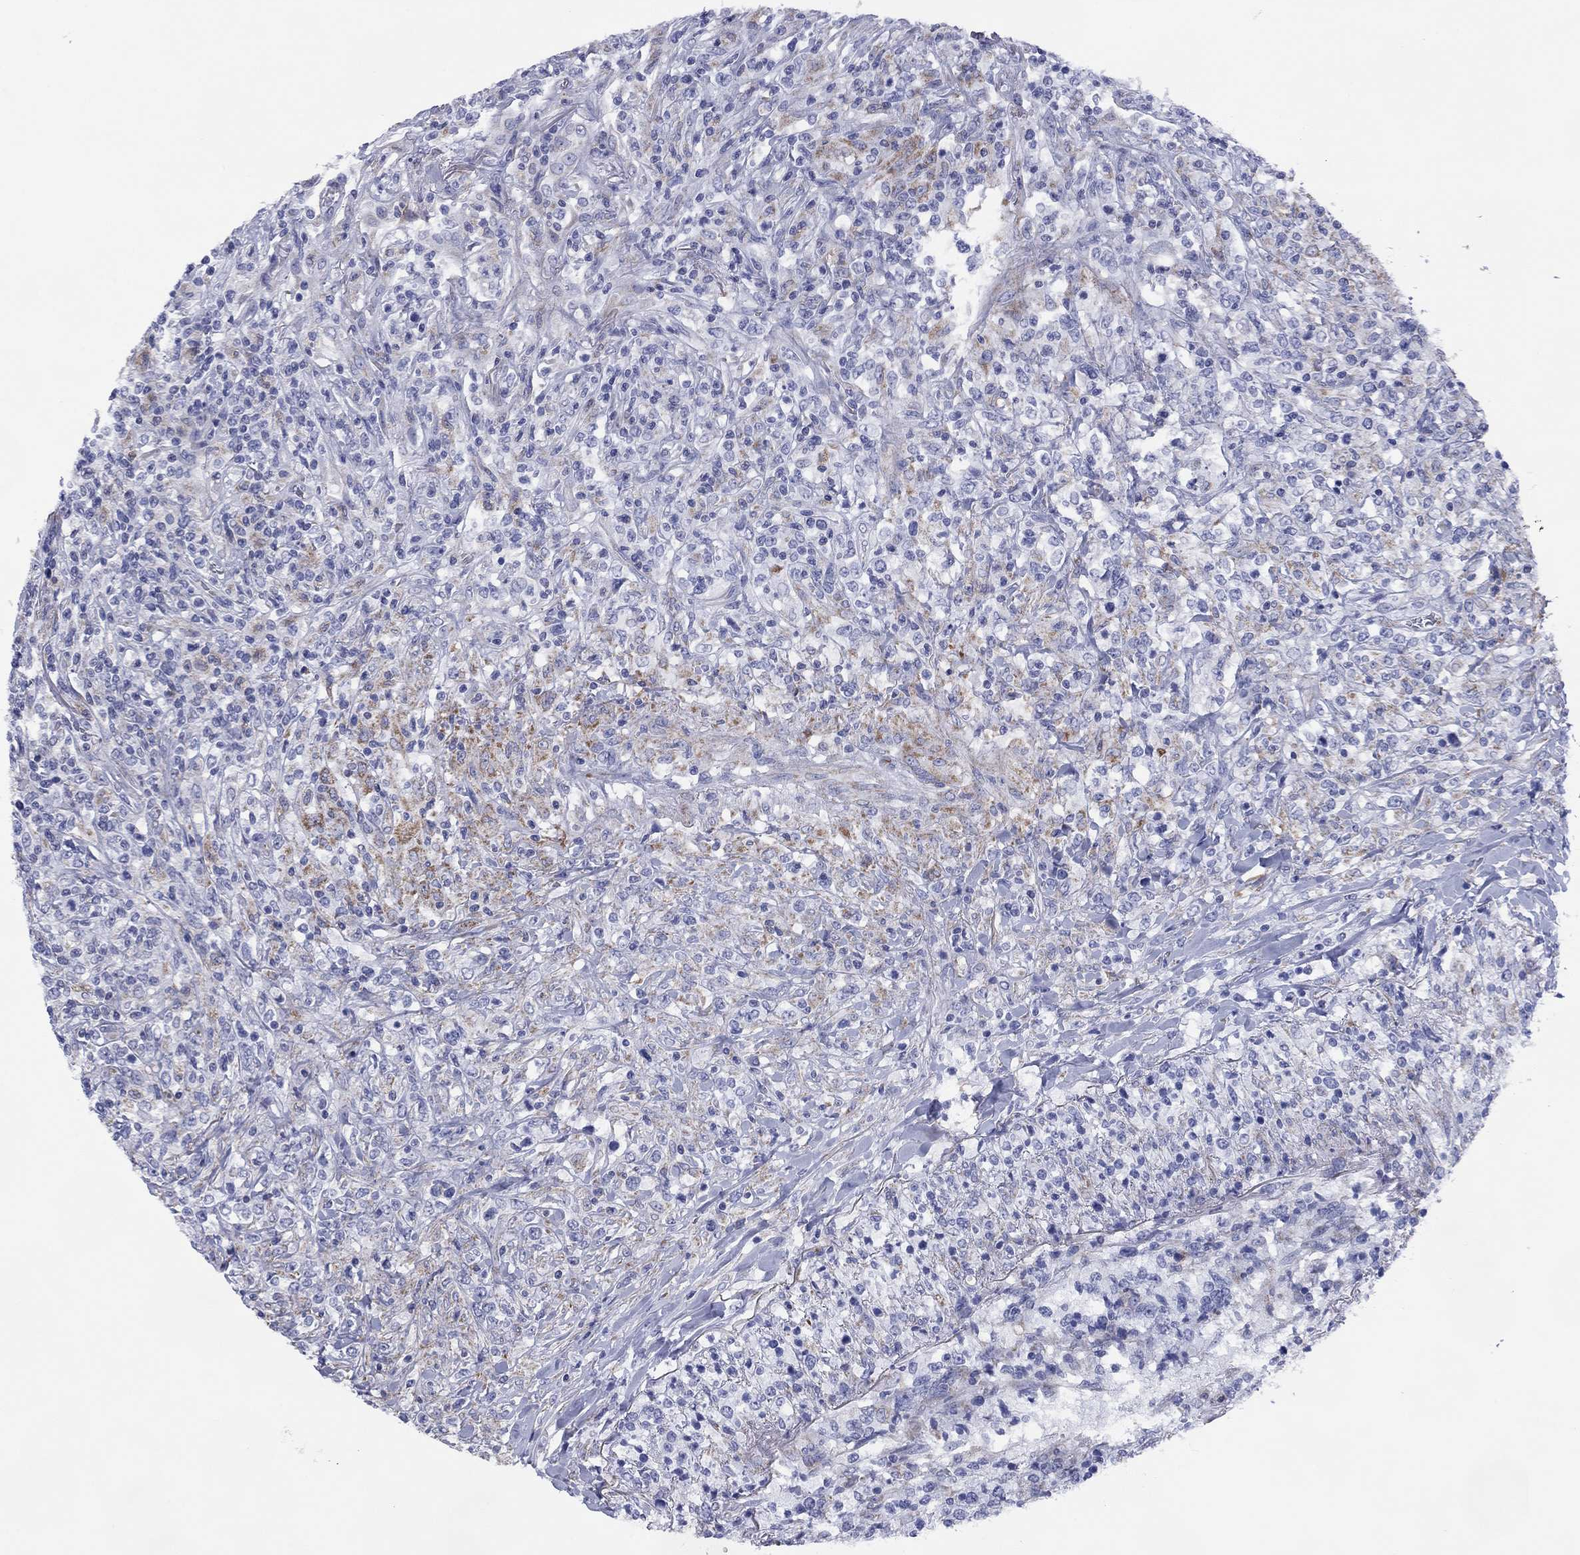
{"staining": {"intensity": "weak", "quantity": "25%-75%", "location": "cytoplasmic/membranous"}, "tissue": "lymphoma", "cell_type": "Tumor cells", "image_type": "cancer", "snomed": [{"axis": "morphology", "description": "Malignant lymphoma, non-Hodgkin's type, High grade"}, {"axis": "topography", "description": "Lung"}], "caption": "Immunohistochemistry of human malignant lymphoma, non-Hodgkin's type (high-grade) shows low levels of weak cytoplasmic/membranous positivity in approximately 25%-75% of tumor cells.", "gene": "MGST3", "patient": {"sex": "male", "age": 79}}